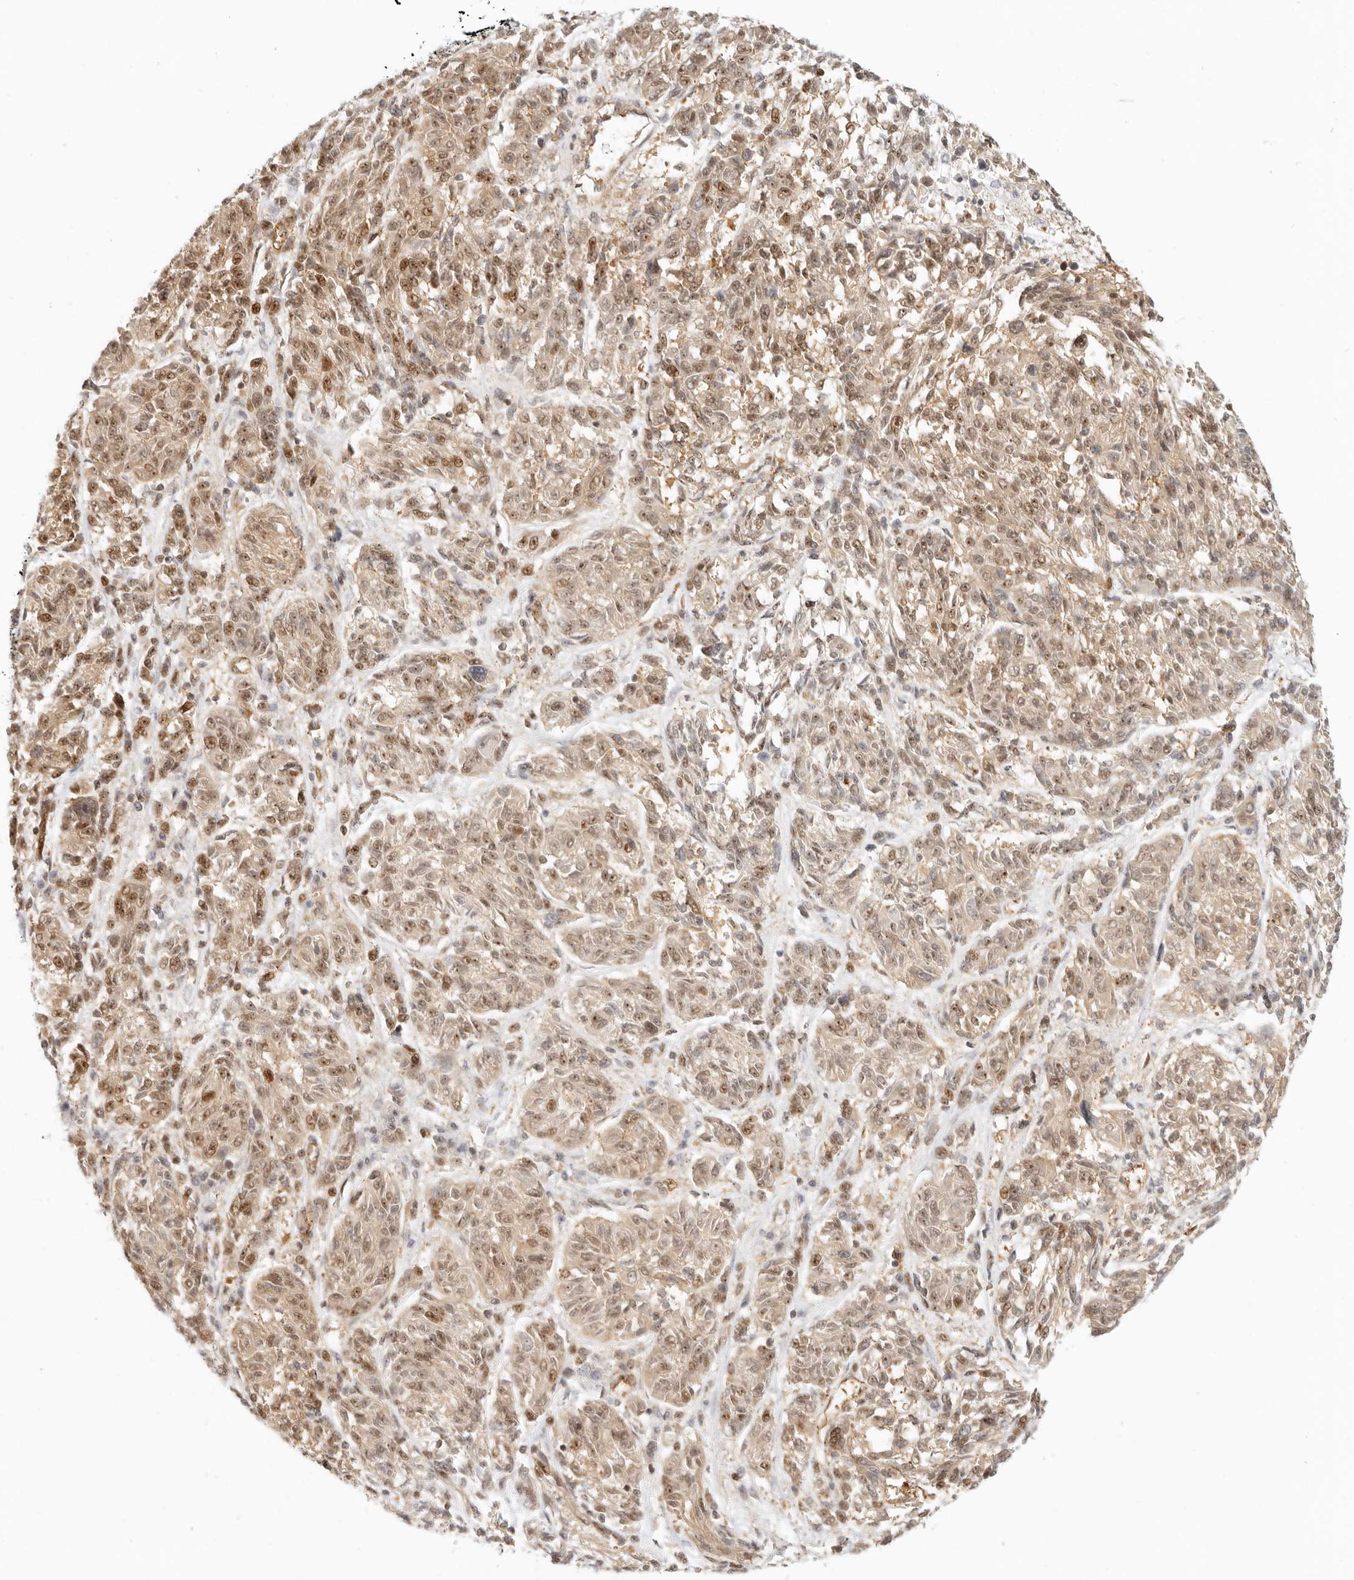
{"staining": {"intensity": "weak", "quantity": ">75%", "location": "cytoplasmic/membranous,nuclear"}, "tissue": "melanoma", "cell_type": "Tumor cells", "image_type": "cancer", "snomed": [{"axis": "morphology", "description": "Malignant melanoma, NOS"}, {"axis": "topography", "description": "Skin"}], "caption": "Immunohistochemistry (IHC) photomicrograph of human malignant melanoma stained for a protein (brown), which displays low levels of weak cytoplasmic/membranous and nuclear staining in about >75% of tumor cells.", "gene": "BAP1", "patient": {"sex": "male", "age": 53}}